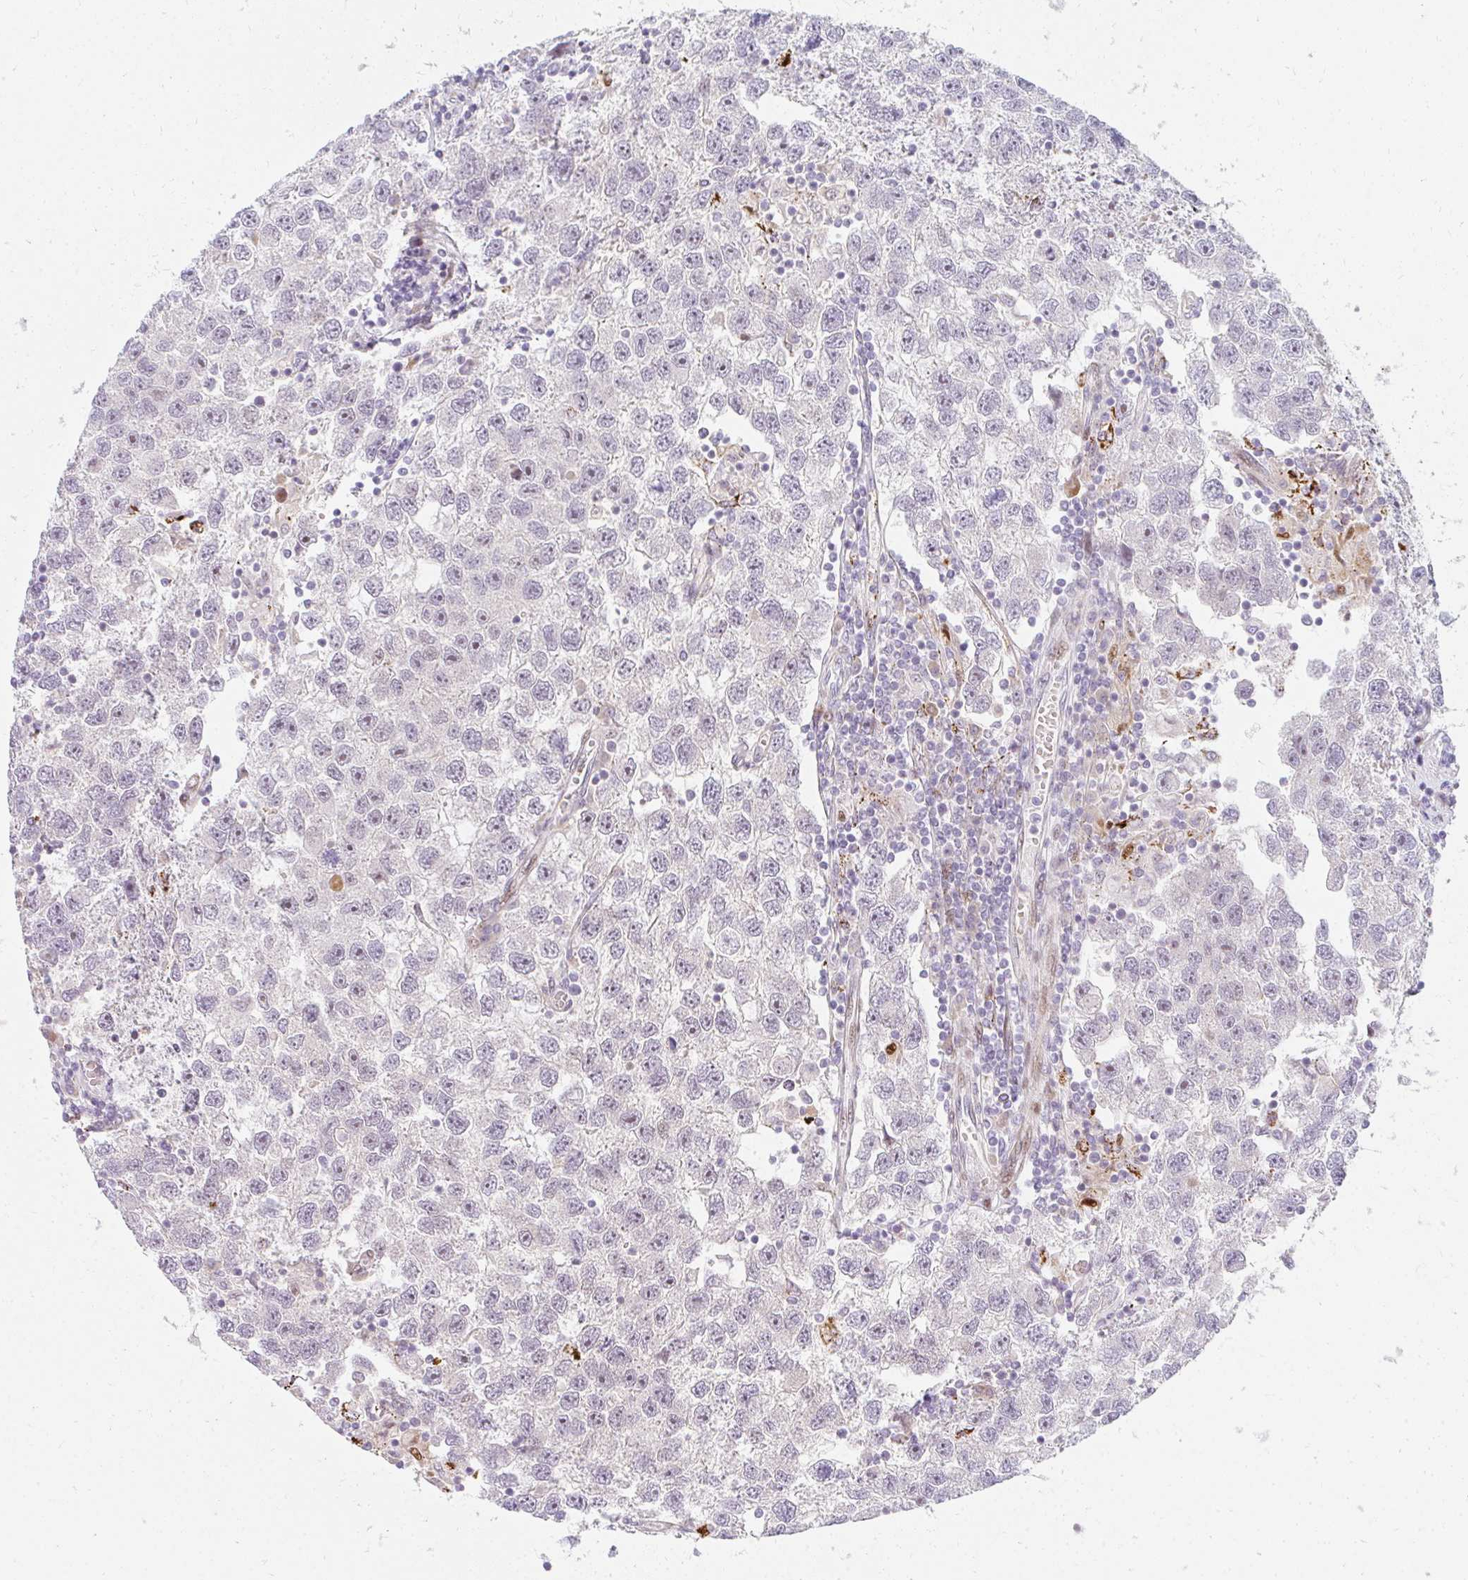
{"staining": {"intensity": "negative", "quantity": "none", "location": "none"}, "tissue": "testis cancer", "cell_type": "Tumor cells", "image_type": "cancer", "snomed": [{"axis": "morphology", "description": "Seminoma, NOS"}, {"axis": "topography", "description": "Testis"}], "caption": "Testis cancer stained for a protein using immunohistochemistry shows no positivity tumor cells.", "gene": "PLA2G5", "patient": {"sex": "male", "age": 26}}